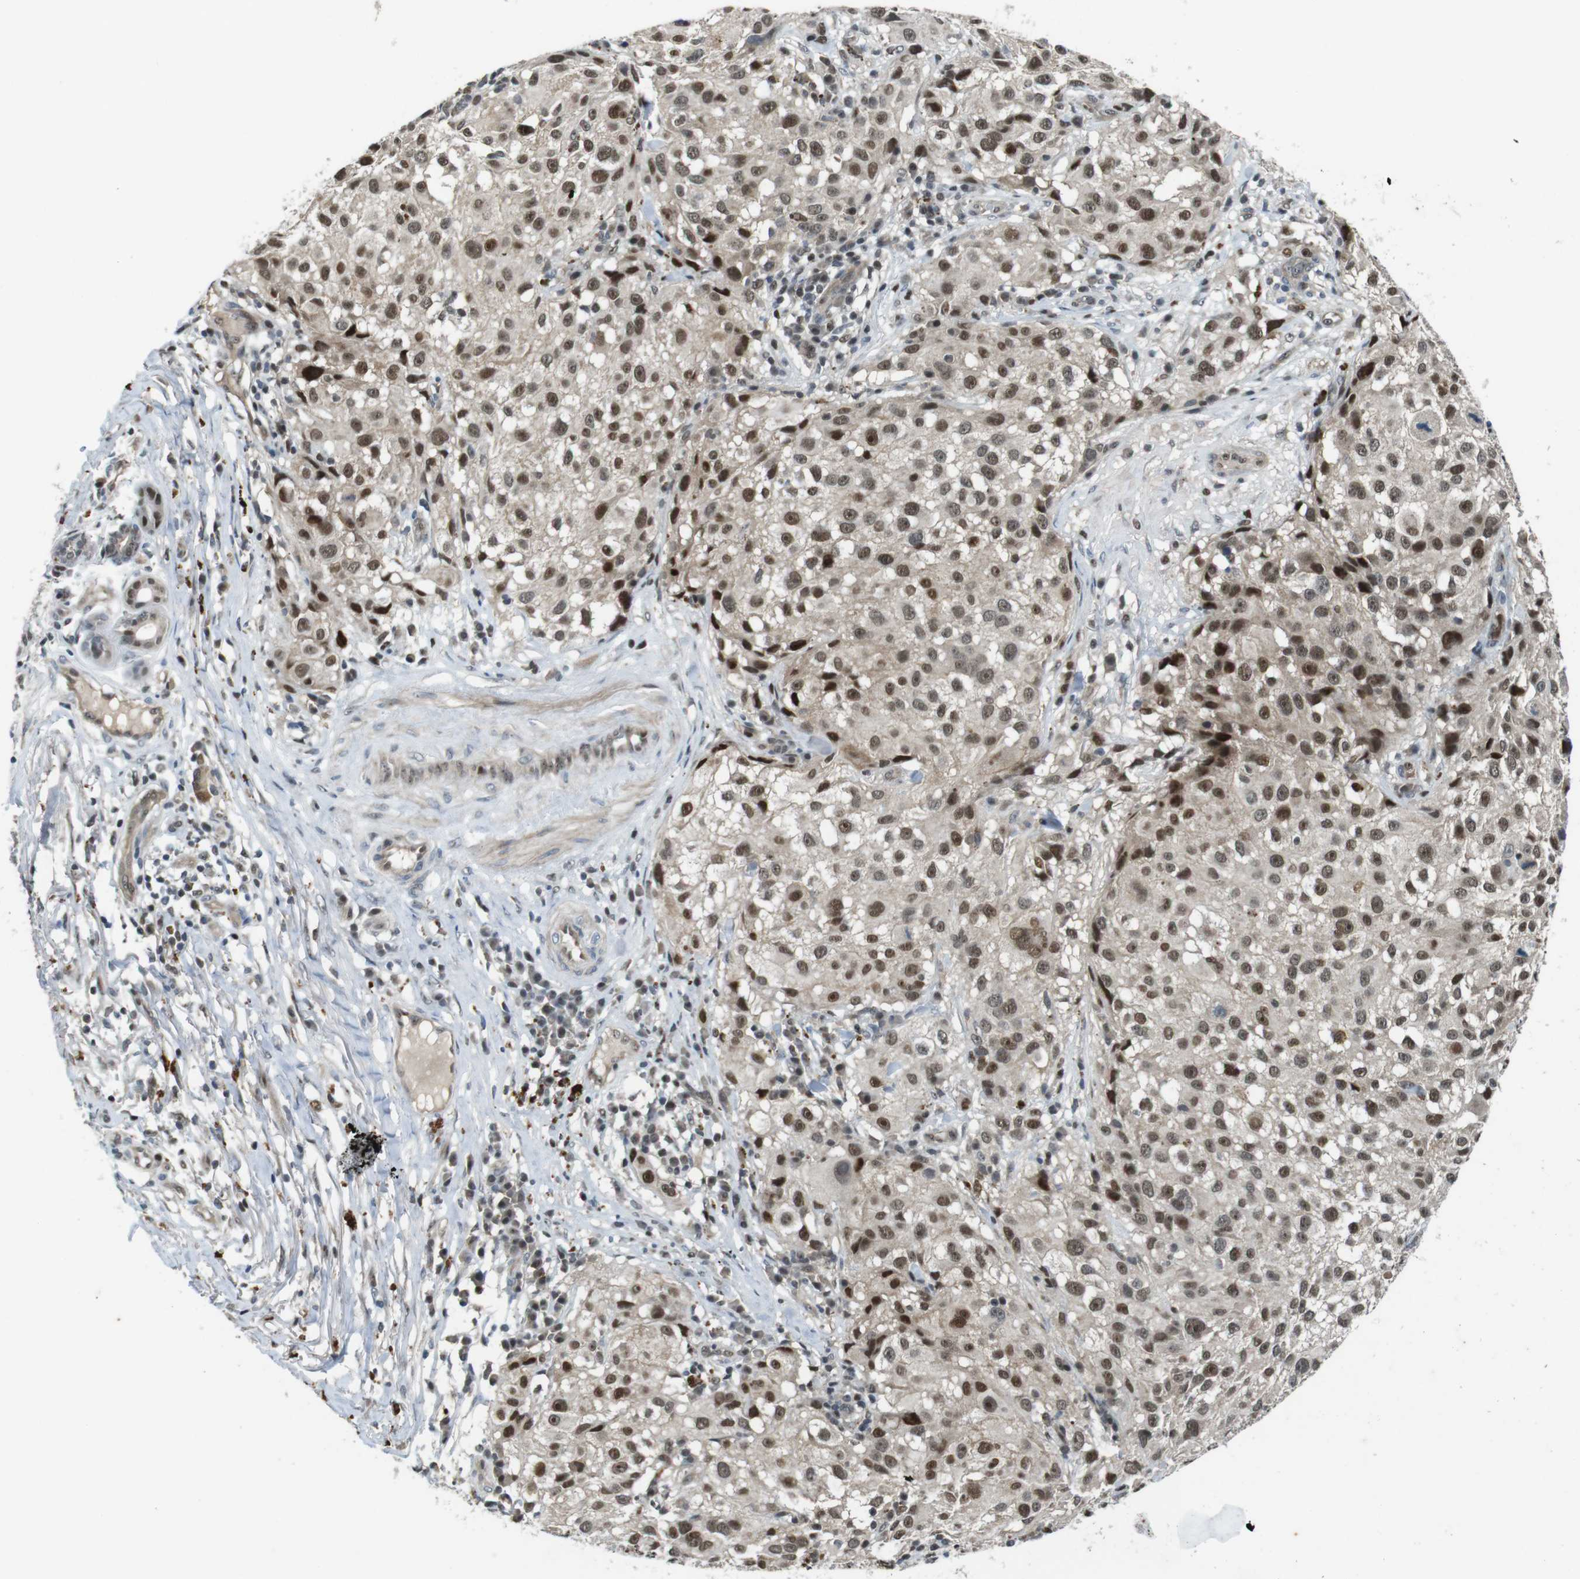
{"staining": {"intensity": "moderate", "quantity": ">75%", "location": "nuclear"}, "tissue": "melanoma", "cell_type": "Tumor cells", "image_type": "cancer", "snomed": [{"axis": "morphology", "description": "Necrosis, NOS"}, {"axis": "morphology", "description": "Malignant melanoma, NOS"}, {"axis": "topography", "description": "Skin"}], "caption": "Approximately >75% of tumor cells in human melanoma reveal moderate nuclear protein expression as visualized by brown immunohistochemical staining.", "gene": "MAPKAPK5", "patient": {"sex": "female", "age": 87}}